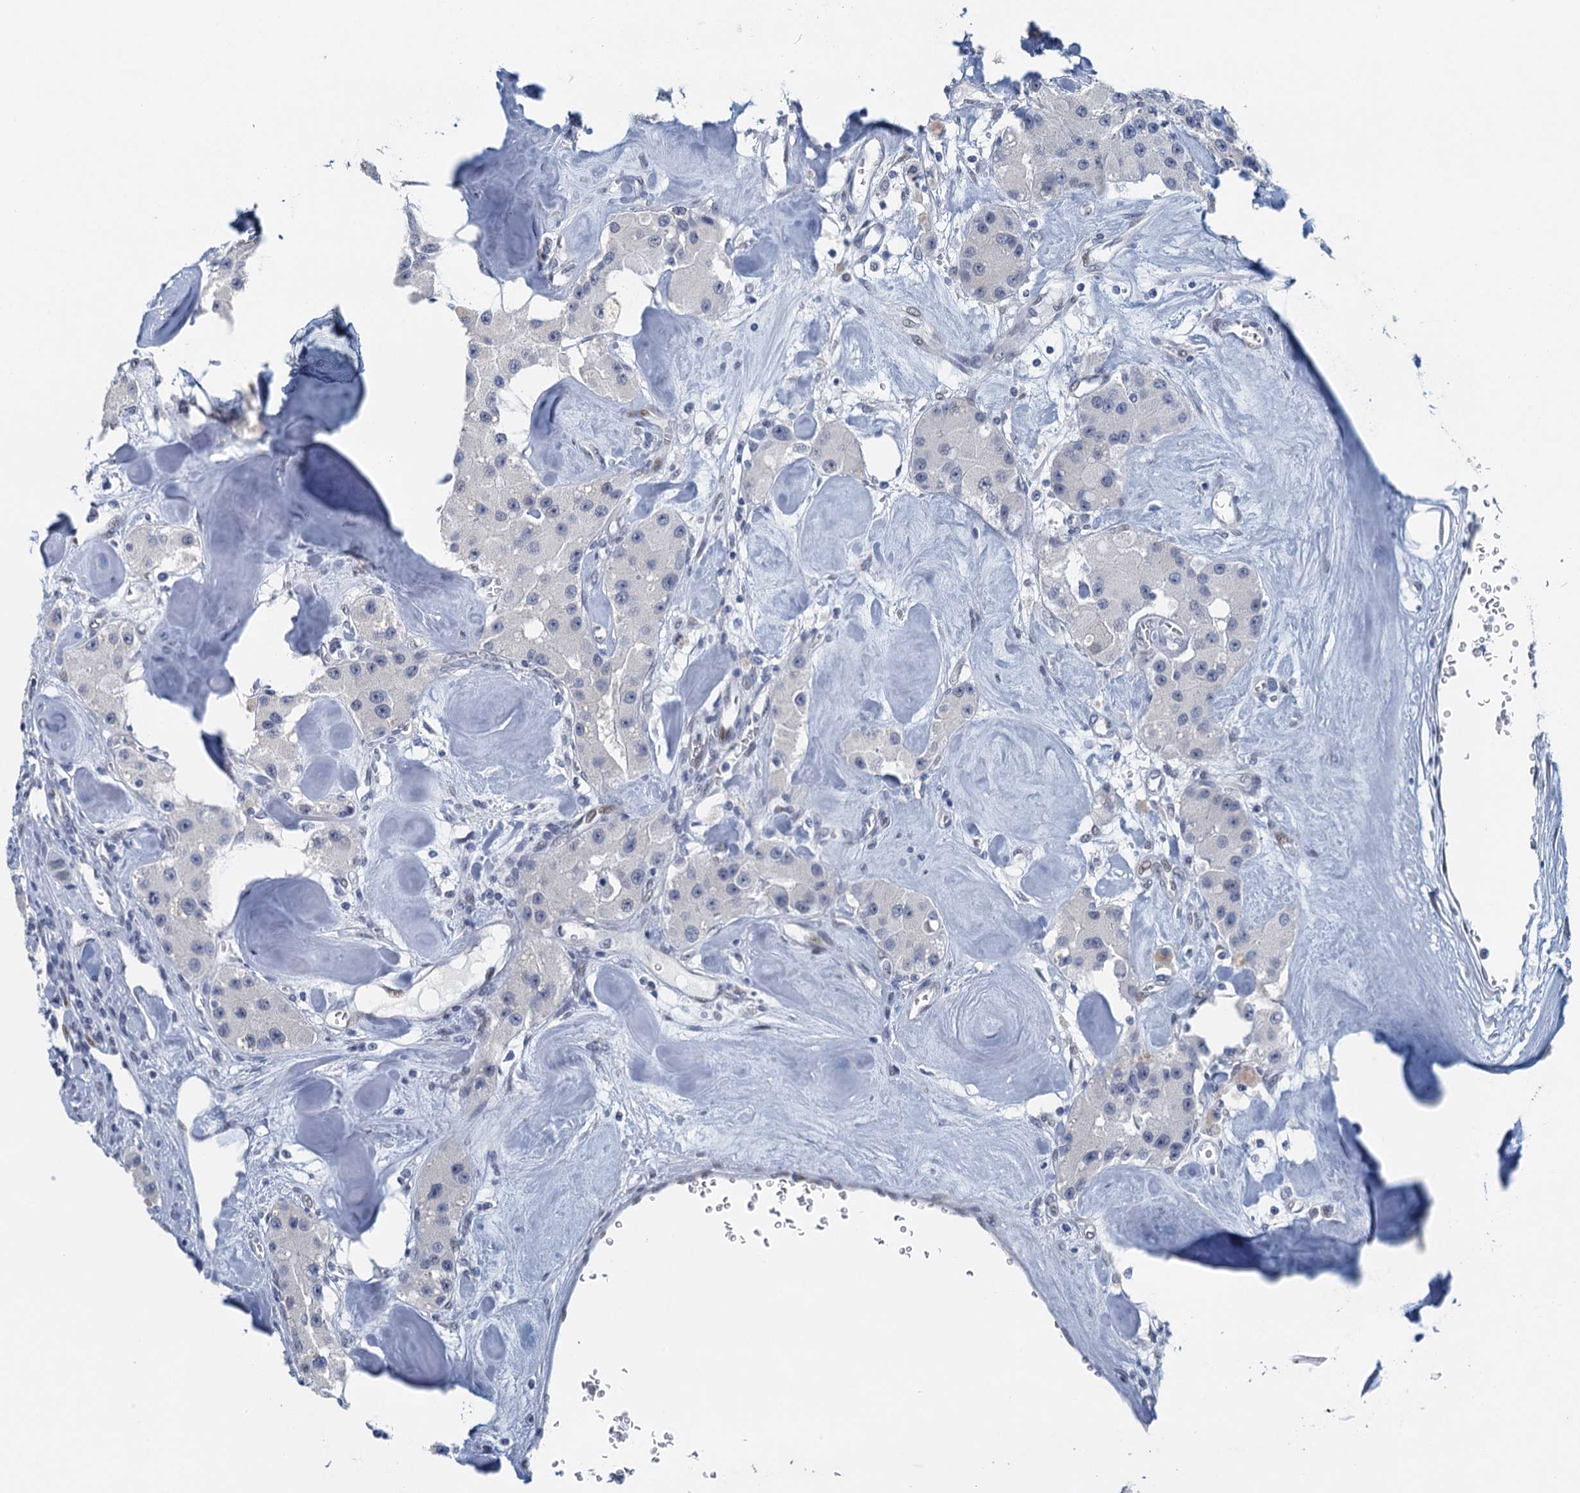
{"staining": {"intensity": "negative", "quantity": "none", "location": "none"}, "tissue": "carcinoid", "cell_type": "Tumor cells", "image_type": "cancer", "snomed": [{"axis": "morphology", "description": "Carcinoid, malignant, NOS"}, {"axis": "topography", "description": "Pancreas"}], "caption": "A photomicrograph of malignant carcinoid stained for a protein demonstrates no brown staining in tumor cells. (Brightfield microscopy of DAB (3,3'-diaminobenzidine) immunohistochemistry (IHC) at high magnification).", "gene": "TTLL9", "patient": {"sex": "male", "age": 41}}